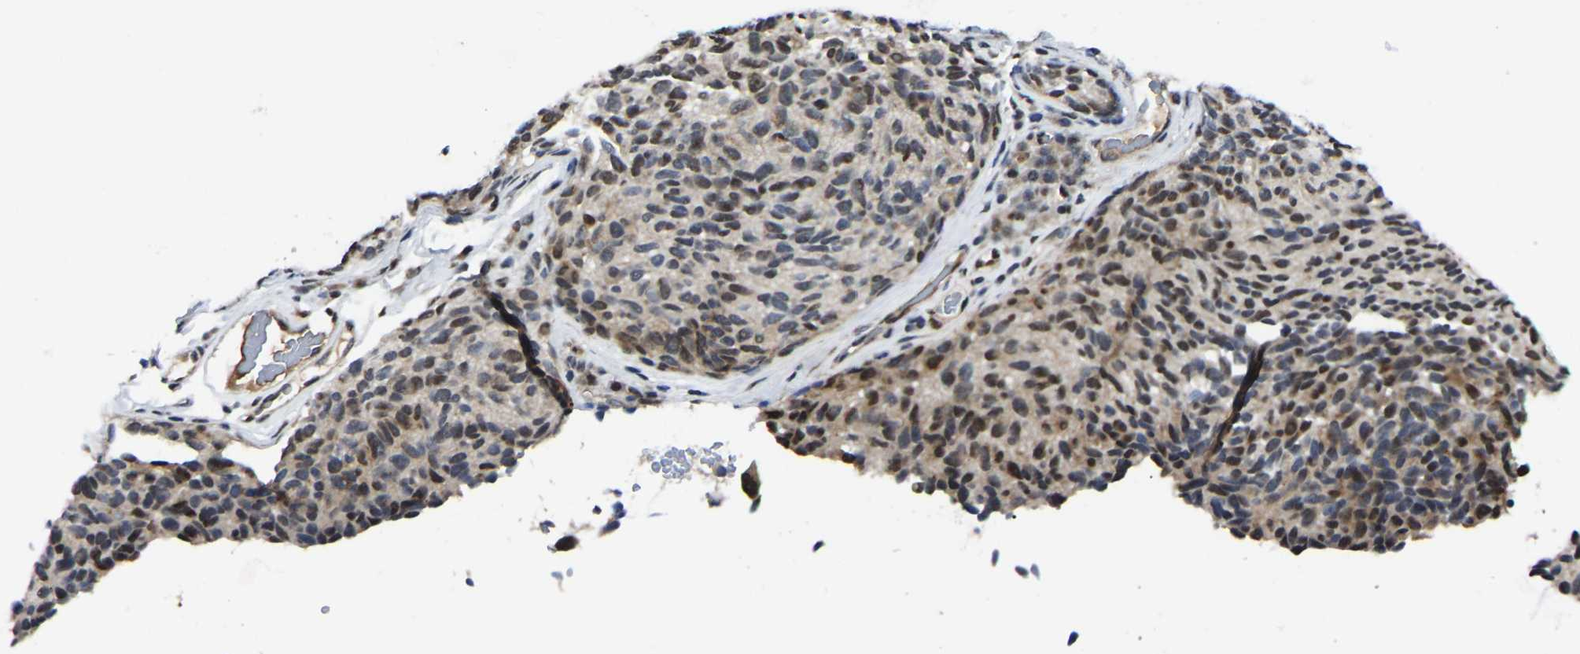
{"staining": {"intensity": "moderate", "quantity": "25%-75%", "location": "nuclear"}, "tissue": "melanoma", "cell_type": "Tumor cells", "image_type": "cancer", "snomed": [{"axis": "morphology", "description": "Malignant melanoma, NOS"}, {"axis": "topography", "description": "Skin"}], "caption": "A photomicrograph of malignant melanoma stained for a protein demonstrates moderate nuclear brown staining in tumor cells. (DAB (3,3'-diaminobenzidine) IHC, brown staining for protein, blue staining for nuclei).", "gene": "TRIM35", "patient": {"sex": "female", "age": 73}}